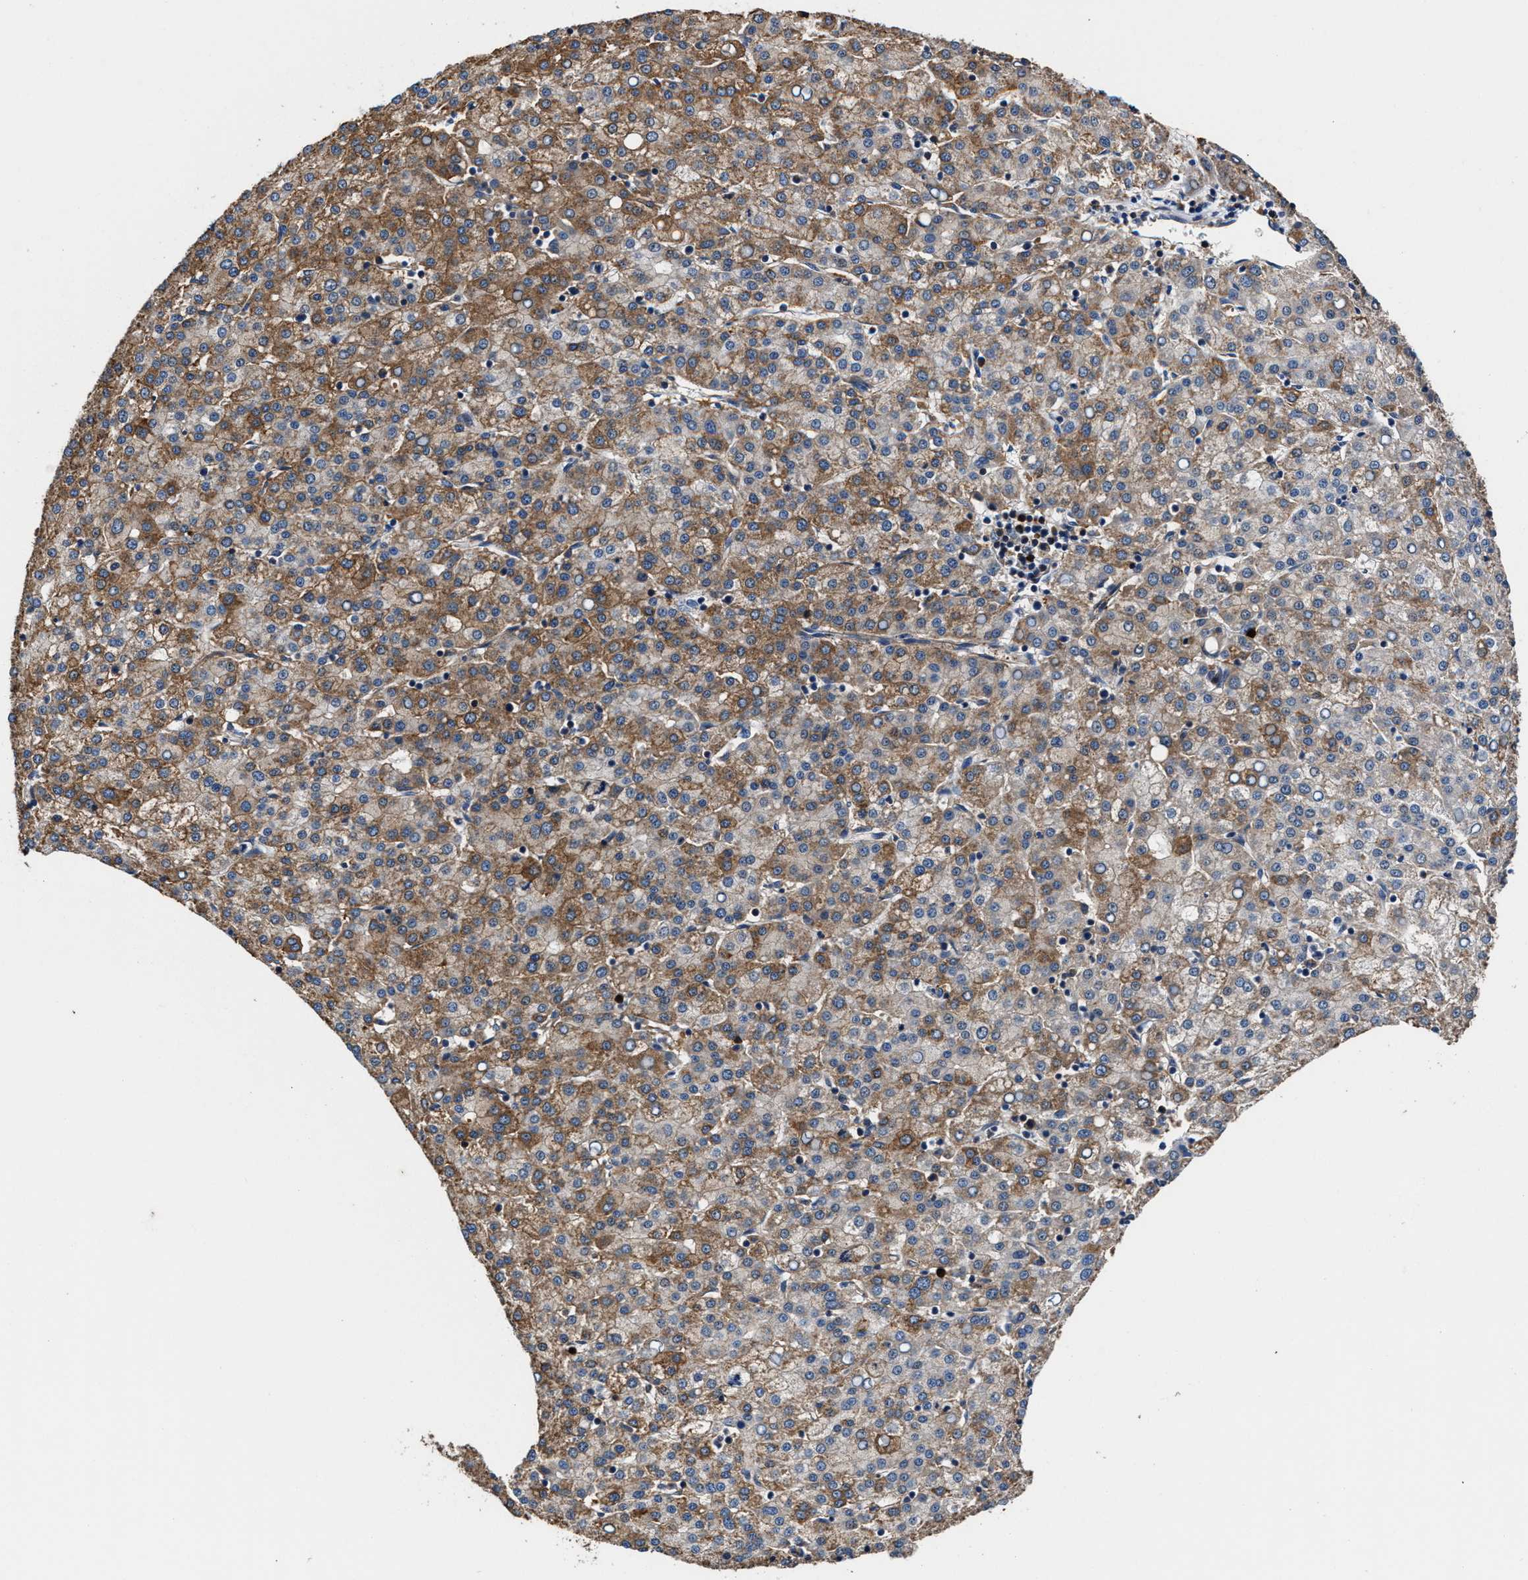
{"staining": {"intensity": "moderate", "quantity": ">75%", "location": "cytoplasmic/membranous"}, "tissue": "liver cancer", "cell_type": "Tumor cells", "image_type": "cancer", "snomed": [{"axis": "morphology", "description": "Carcinoma, Hepatocellular, NOS"}, {"axis": "topography", "description": "Liver"}], "caption": "A brown stain highlights moderate cytoplasmic/membranous positivity of a protein in human liver cancer (hepatocellular carcinoma) tumor cells. The protein of interest is shown in brown color, while the nuclei are stained blue.", "gene": "PPP1R9B", "patient": {"sex": "female", "age": 58}}